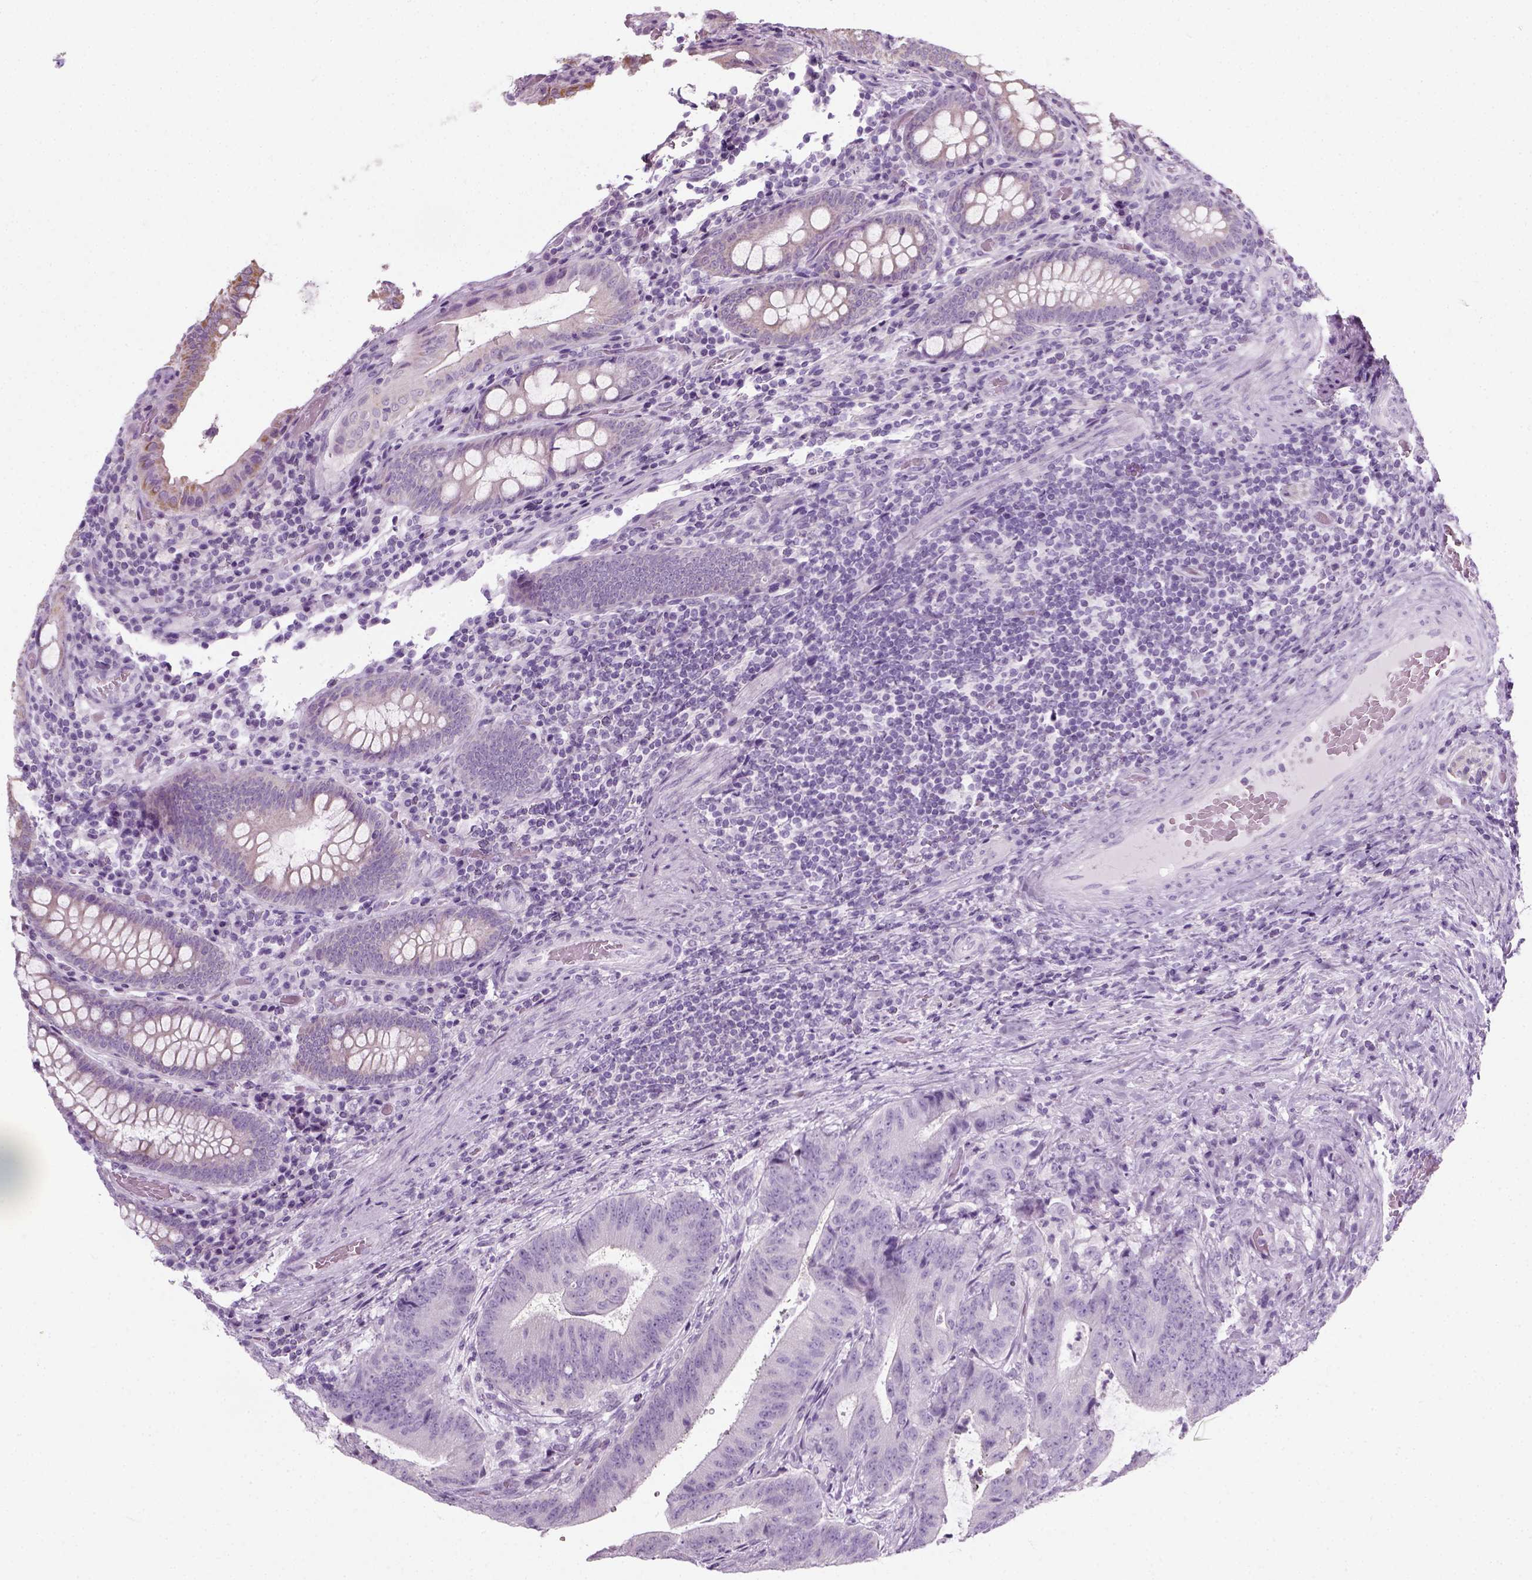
{"staining": {"intensity": "negative", "quantity": "none", "location": "none"}, "tissue": "colorectal cancer", "cell_type": "Tumor cells", "image_type": "cancer", "snomed": [{"axis": "morphology", "description": "Adenocarcinoma, NOS"}, {"axis": "topography", "description": "Colon"}], "caption": "Tumor cells are negative for protein expression in human colorectal cancer.", "gene": "SLC12A5", "patient": {"sex": "female", "age": 43}}